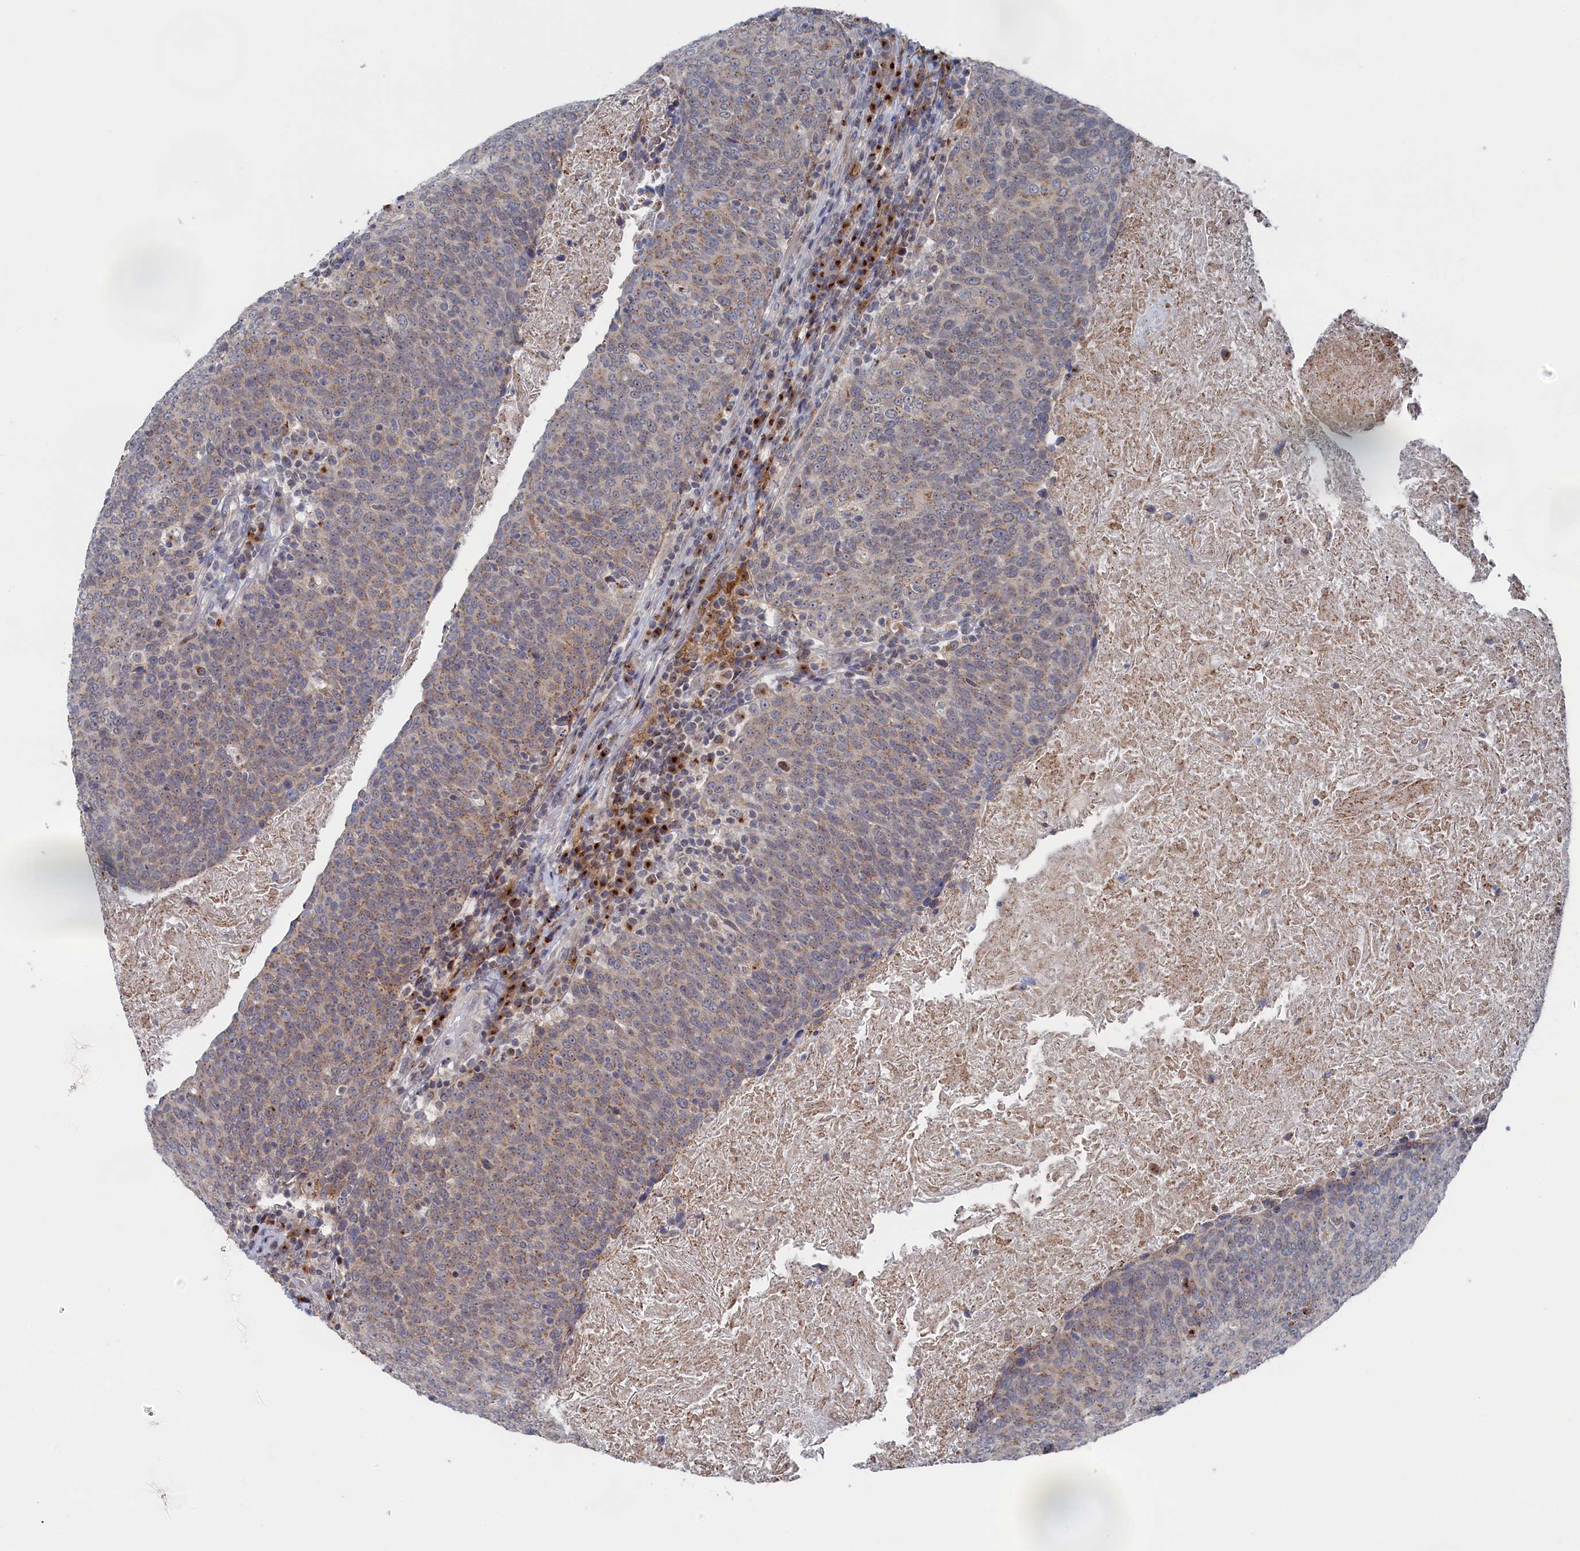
{"staining": {"intensity": "weak", "quantity": "25%-75%", "location": "cytoplasmic/membranous"}, "tissue": "head and neck cancer", "cell_type": "Tumor cells", "image_type": "cancer", "snomed": [{"axis": "morphology", "description": "Squamous cell carcinoma, NOS"}, {"axis": "morphology", "description": "Squamous cell carcinoma, metastatic, NOS"}, {"axis": "topography", "description": "Lymph node"}, {"axis": "topography", "description": "Head-Neck"}], "caption": "High-magnification brightfield microscopy of head and neck cancer (squamous cell carcinoma) stained with DAB (brown) and counterstained with hematoxylin (blue). tumor cells exhibit weak cytoplasmic/membranous staining is appreciated in approximately25%-75% of cells.", "gene": "IRX1", "patient": {"sex": "male", "age": 62}}